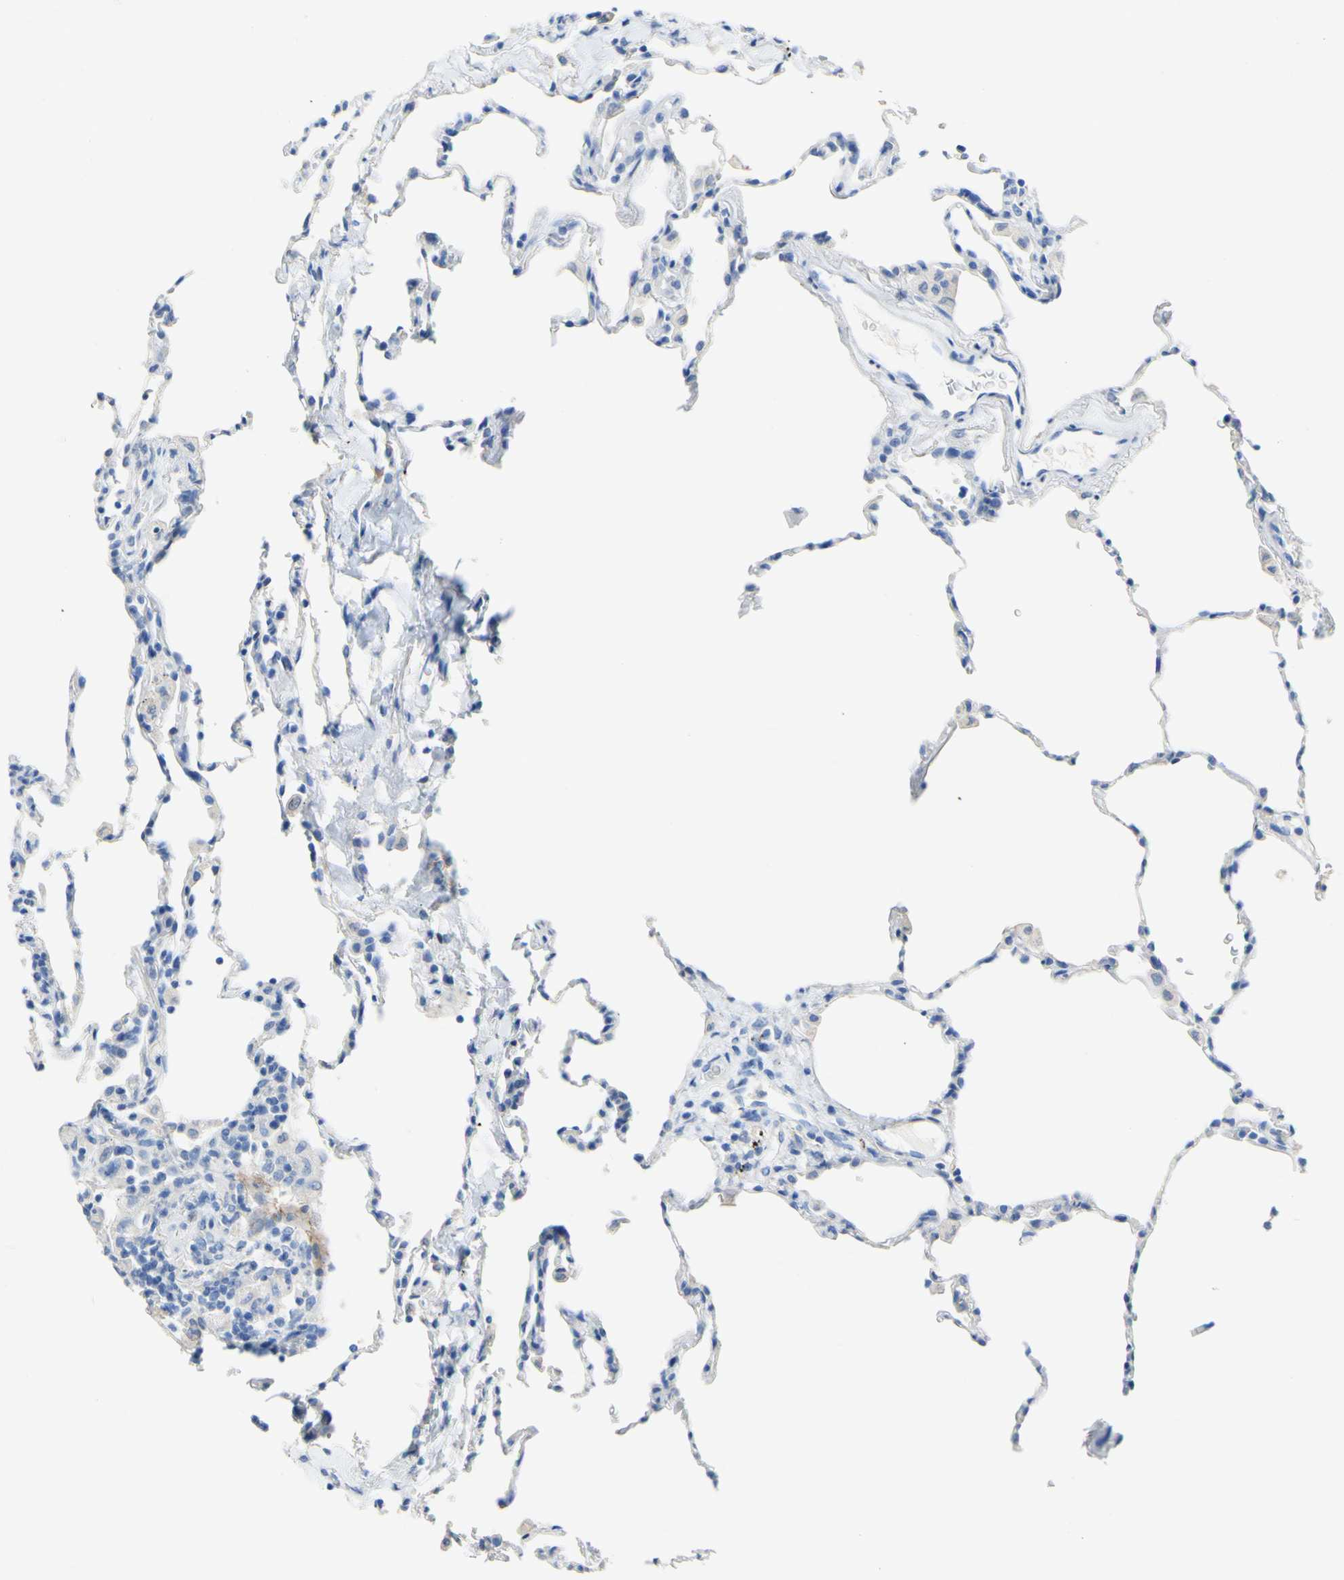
{"staining": {"intensity": "negative", "quantity": "none", "location": "none"}, "tissue": "lung", "cell_type": "Alveolar cells", "image_type": "normal", "snomed": [{"axis": "morphology", "description": "Normal tissue, NOS"}, {"axis": "topography", "description": "Lung"}], "caption": "Immunohistochemistry (IHC) of benign human lung displays no positivity in alveolar cells.", "gene": "DSC2", "patient": {"sex": "male", "age": 59}}